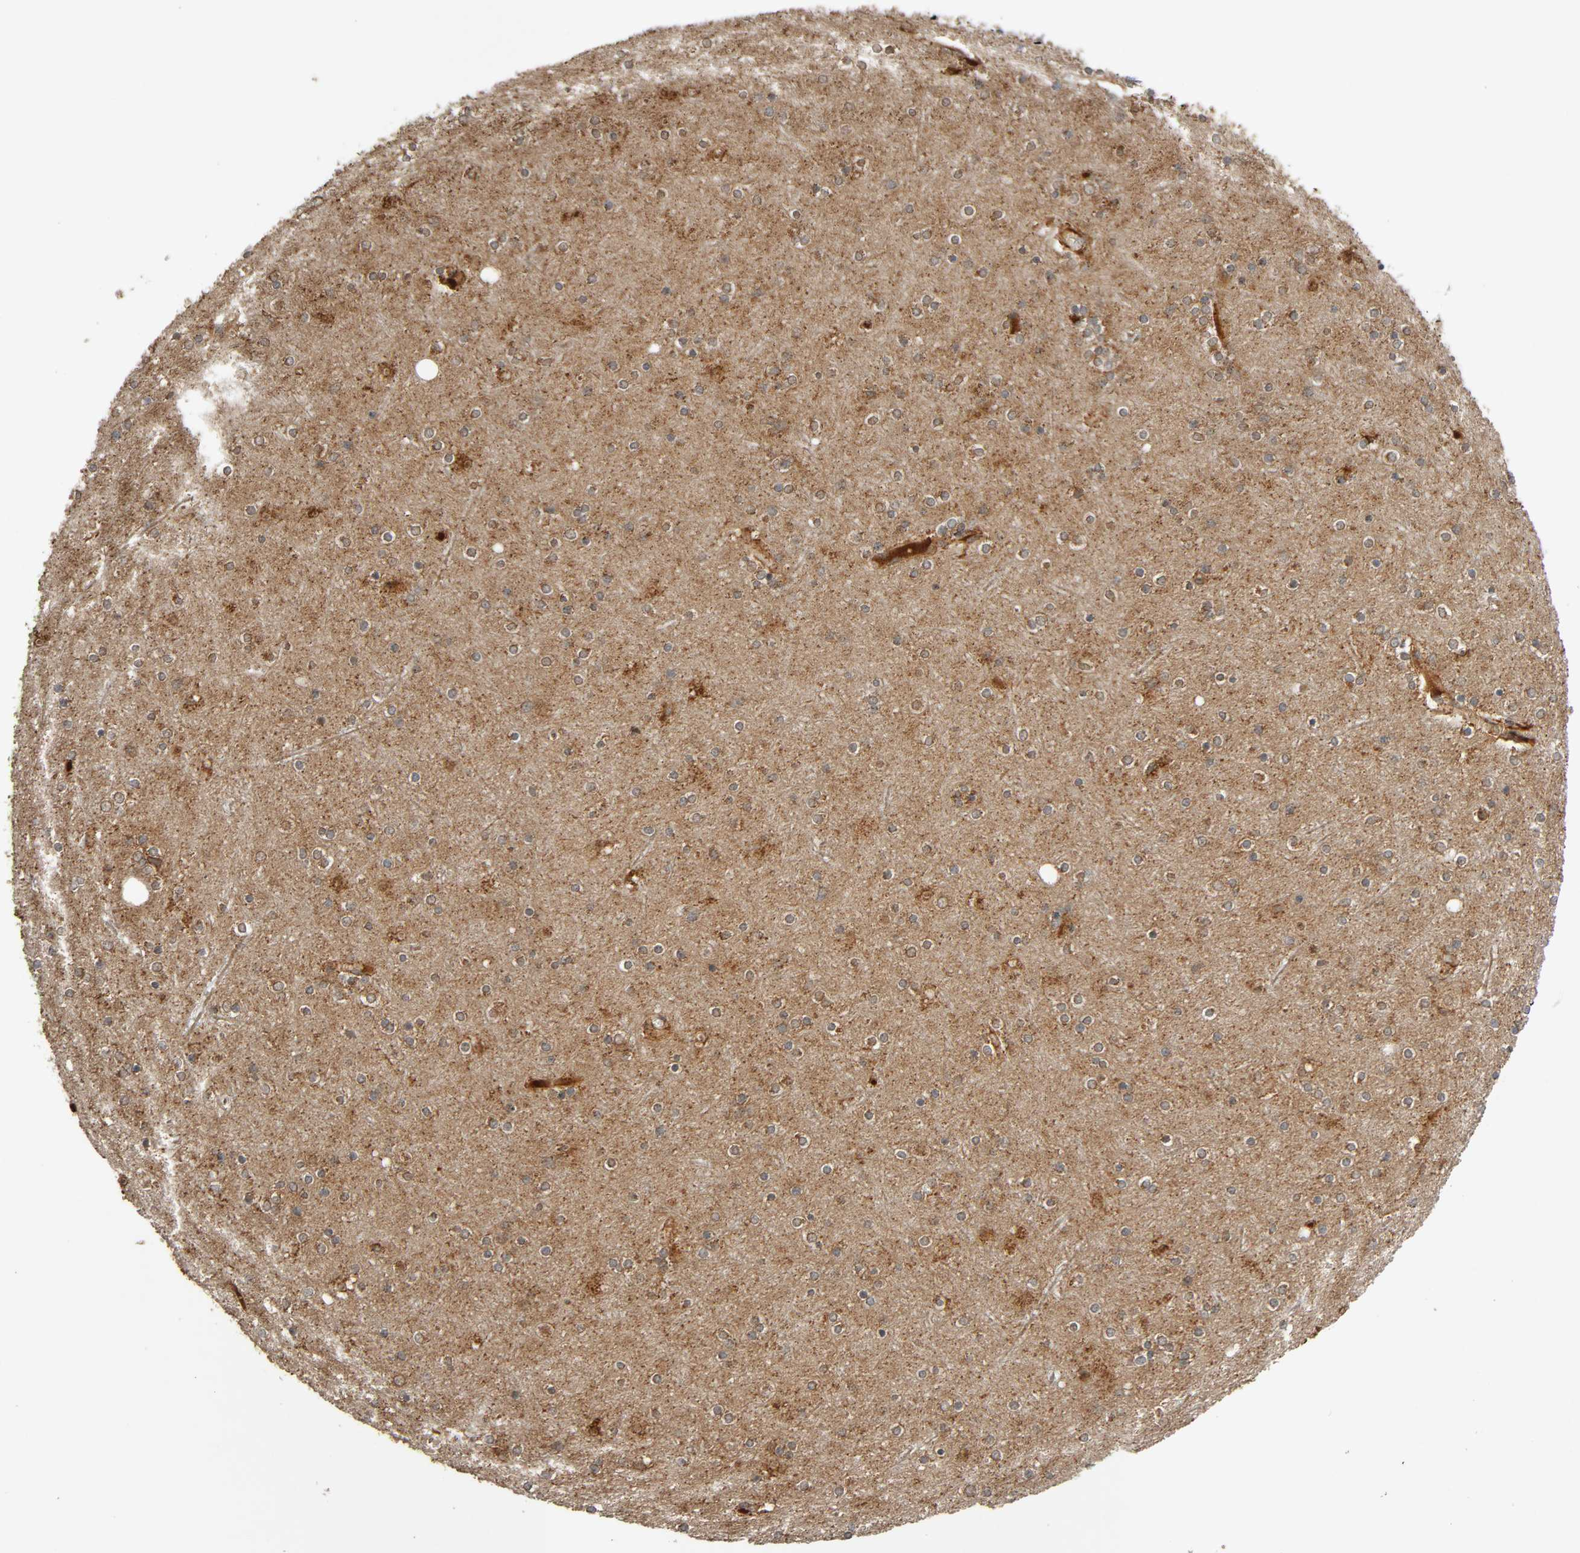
{"staining": {"intensity": "moderate", "quantity": ">75%", "location": "cytoplasmic/membranous"}, "tissue": "cerebral cortex", "cell_type": "Endothelial cells", "image_type": "normal", "snomed": [{"axis": "morphology", "description": "Normal tissue, NOS"}, {"axis": "topography", "description": "Cerebral cortex"}], "caption": "A brown stain labels moderate cytoplasmic/membranous positivity of a protein in endothelial cells of normal human cerebral cortex.", "gene": "MAP3K8", "patient": {"sex": "female", "age": 54}}